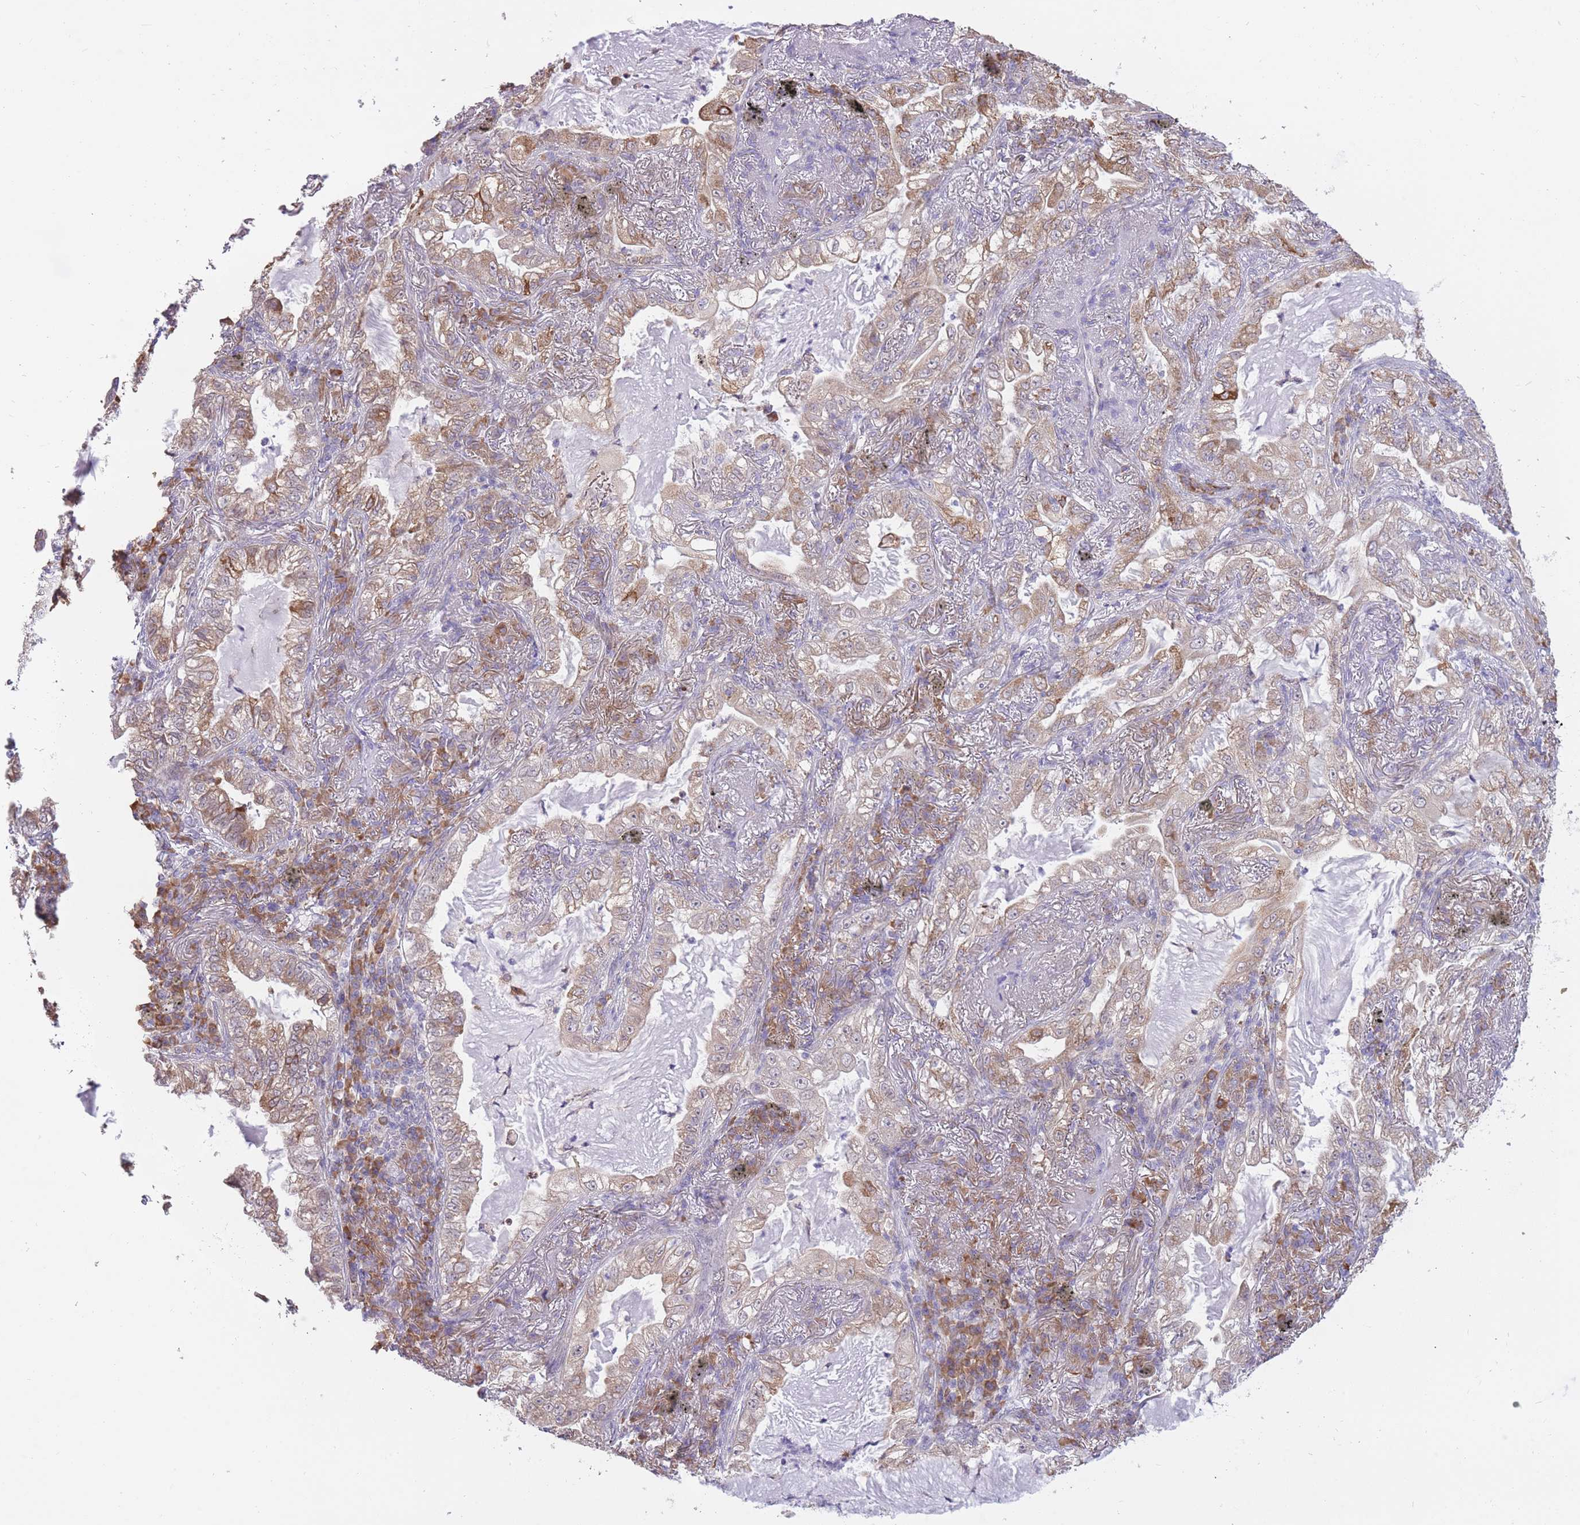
{"staining": {"intensity": "weak", "quantity": ">75%", "location": "cytoplasmic/membranous"}, "tissue": "lung cancer", "cell_type": "Tumor cells", "image_type": "cancer", "snomed": [{"axis": "morphology", "description": "Adenocarcinoma, NOS"}, {"axis": "topography", "description": "Lung"}], "caption": "Immunohistochemistry (IHC) (DAB) staining of human adenocarcinoma (lung) reveals weak cytoplasmic/membranous protein positivity in about >75% of tumor cells.", "gene": "TRAPPC5", "patient": {"sex": "female", "age": 73}}